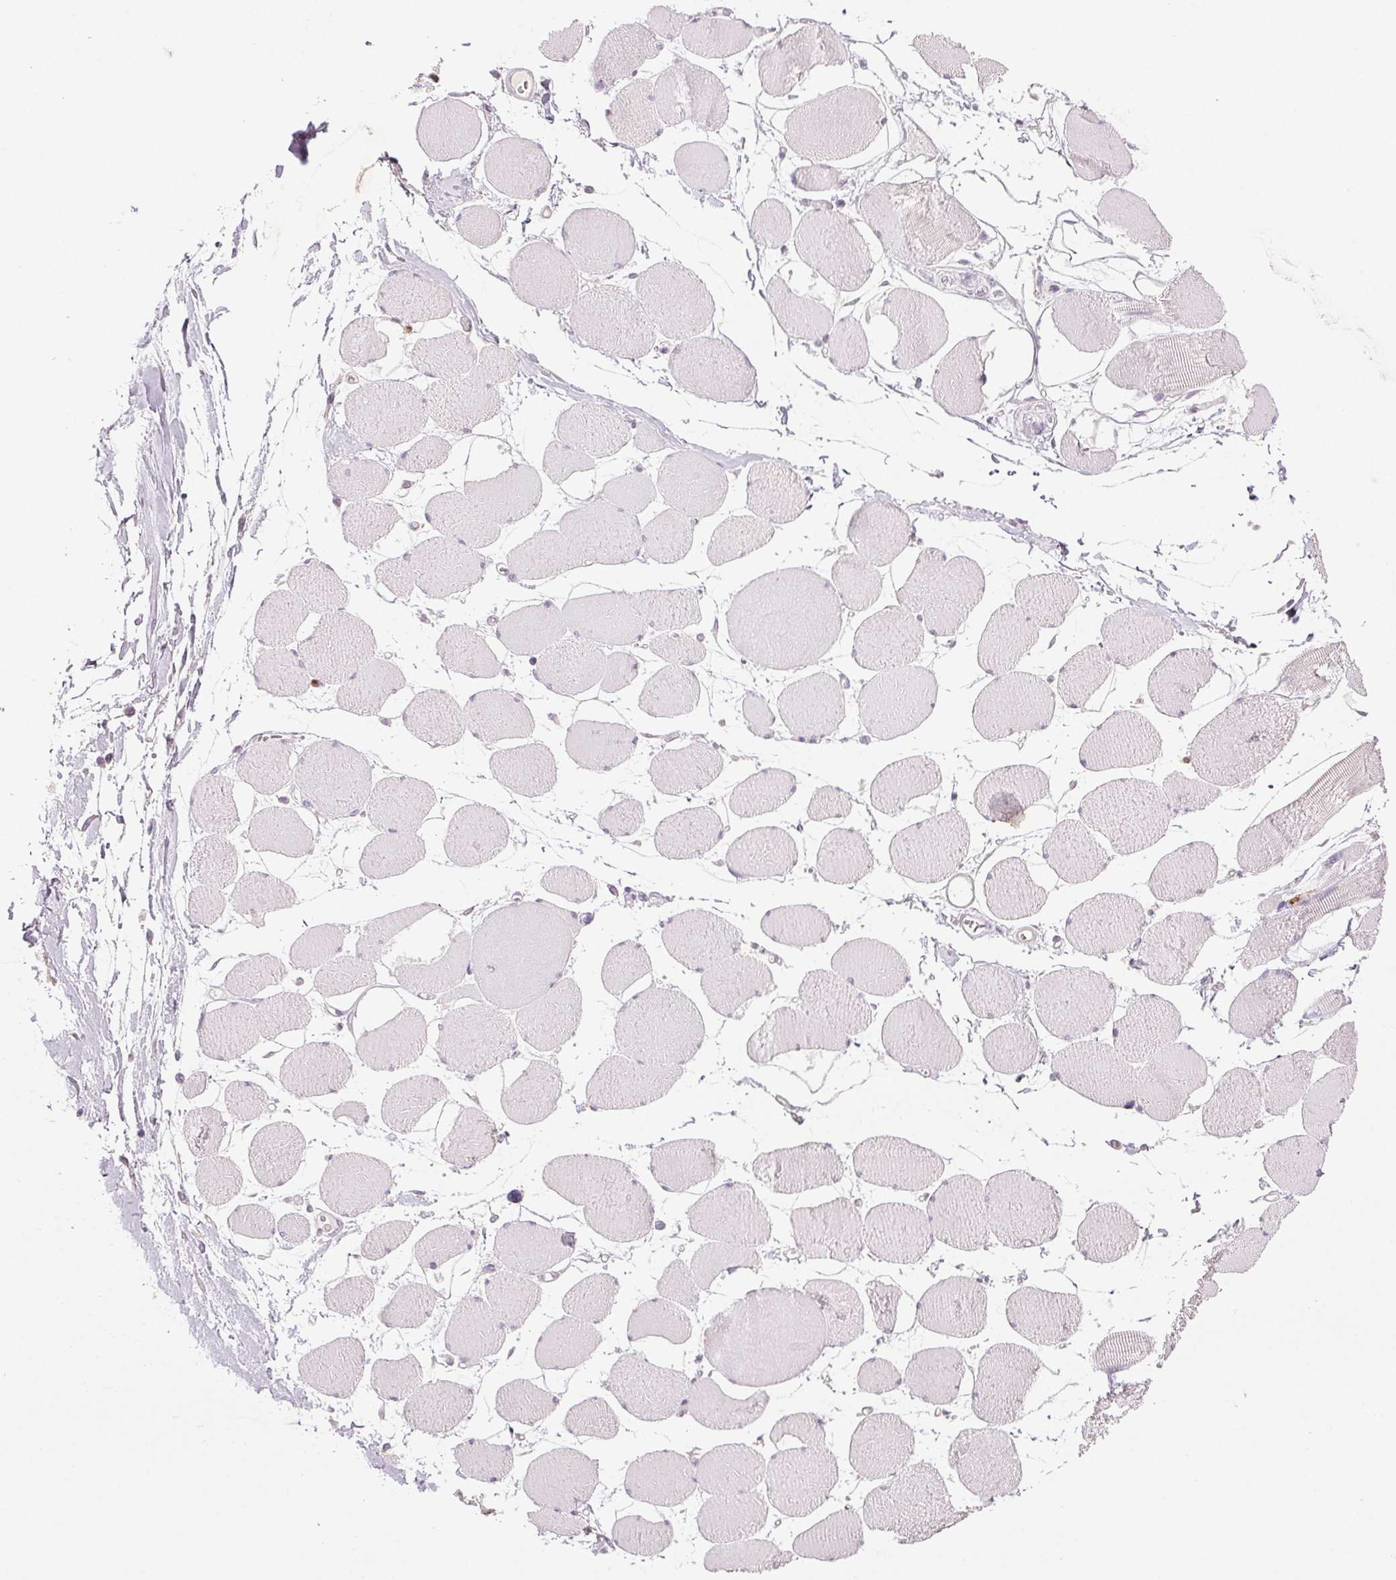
{"staining": {"intensity": "negative", "quantity": "none", "location": "none"}, "tissue": "skeletal muscle", "cell_type": "Myocytes", "image_type": "normal", "snomed": [{"axis": "morphology", "description": "Normal tissue, NOS"}, {"axis": "topography", "description": "Skeletal muscle"}], "caption": "High power microscopy histopathology image of an immunohistochemistry photomicrograph of unremarkable skeletal muscle, revealing no significant expression in myocytes. (DAB IHC, high magnification).", "gene": "LTF", "patient": {"sex": "female", "age": 75}}